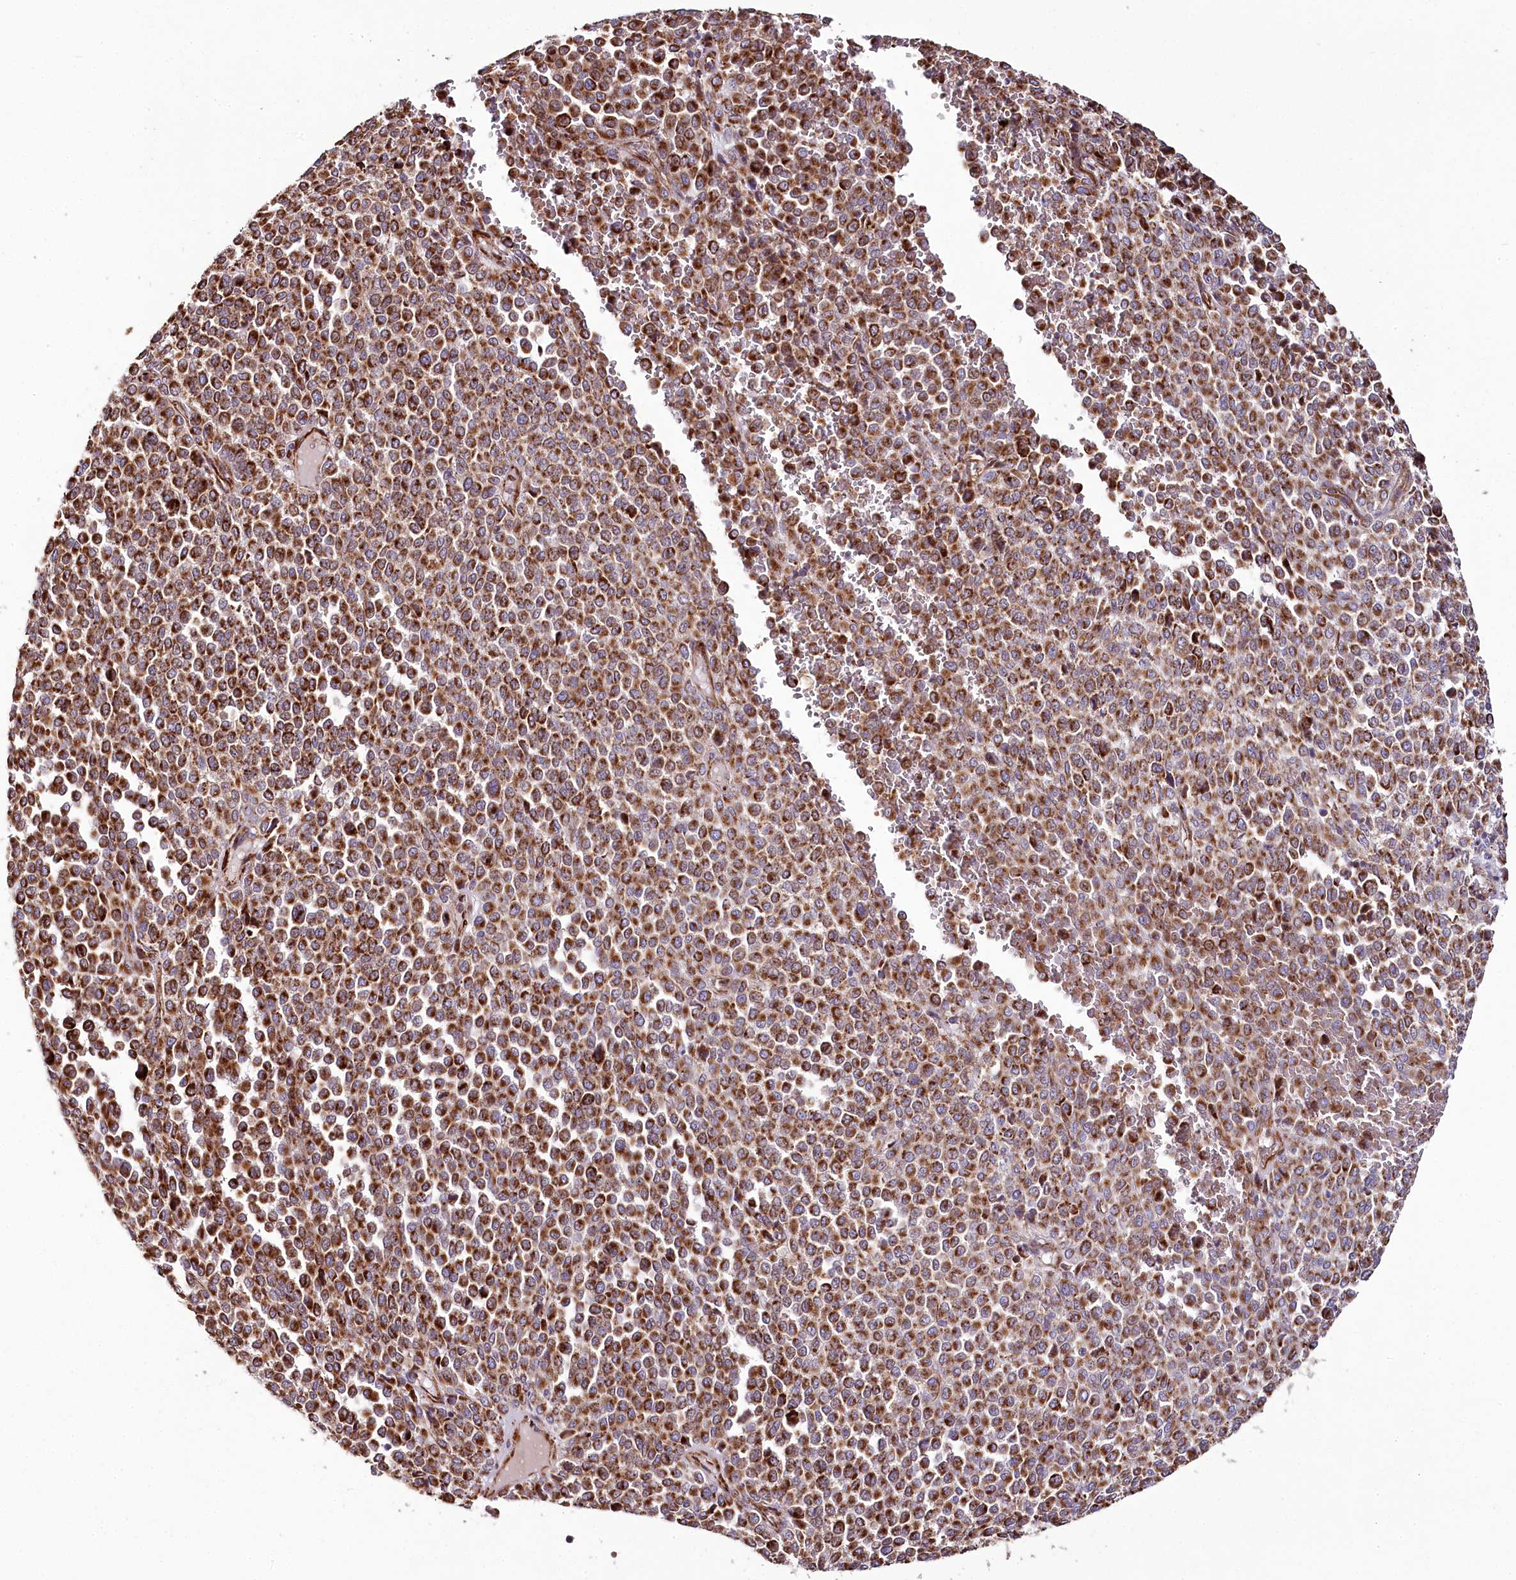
{"staining": {"intensity": "strong", "quantity": ">75%", "location": "cytoplasmic/membranous"}, "tissue": "melanoma", "cell_type": "Tumor cells", "image_type": "cancer", "snomed": [{"axis": "morphology", "description": "Malignant melanoma, Metastatic site"}, {"axis": "topography", "description": "Pancreas"}], "caption": "Tumor cells display high levels of strong cytoplasmic/membranous positivity in approximately >75% of cells in melanoma. The protein of interest is stained brown, and the nuclei are stained in blue (DAB (3,3'-diaminobenzidine) IHC with brightfield microscopy, high magnification).", "gene": "THUMPD3", "patient": {"sex": "female", "age": 30}}